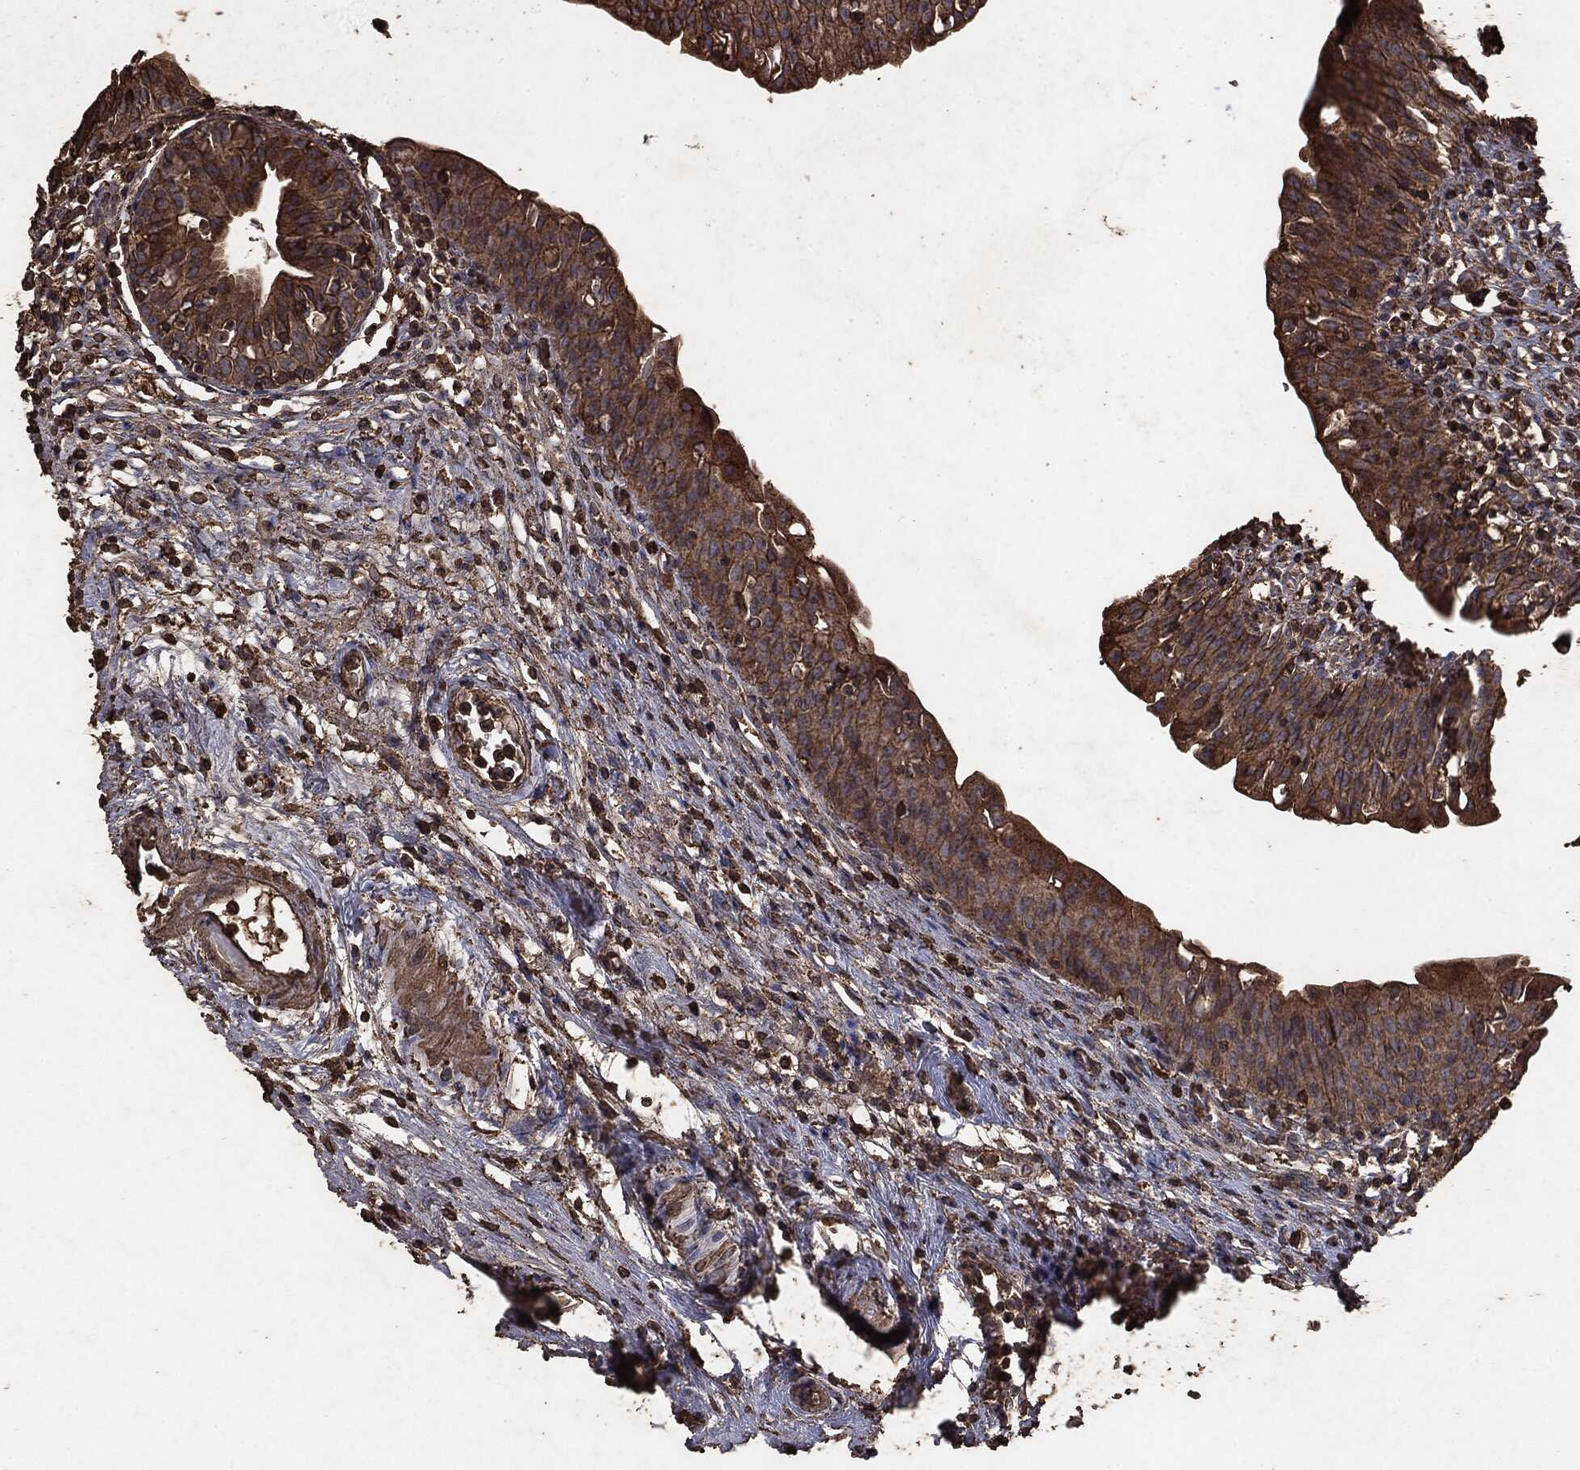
{"staining": {"intensity": "moderate", "quantity": ">75%", "location": "cytoplasmic/membranous"}, "tissue": "urinary bladder", "cell_type": "Urothelial cells", "image_type": "normal", "snomed": [{"axis": "morphology", "description": "Normal tissue, NOS"}, {"axis": "topography", "description": "Urinary bladder"}], "caption": "Immunohistochemical staining of unremarkable urinary bladder demonstrates medium levels of moderate cytoplasmic/membranous positivity in approximately >75% of urothelial cells. Using DAB (3,3'-diaminobenzidine) (brown) and hematoxylin (blue) stains, captured at high magnification using brightfield microscopy.", "gene": "MTOR", "patient": {"sex": "male", "age": 76}}